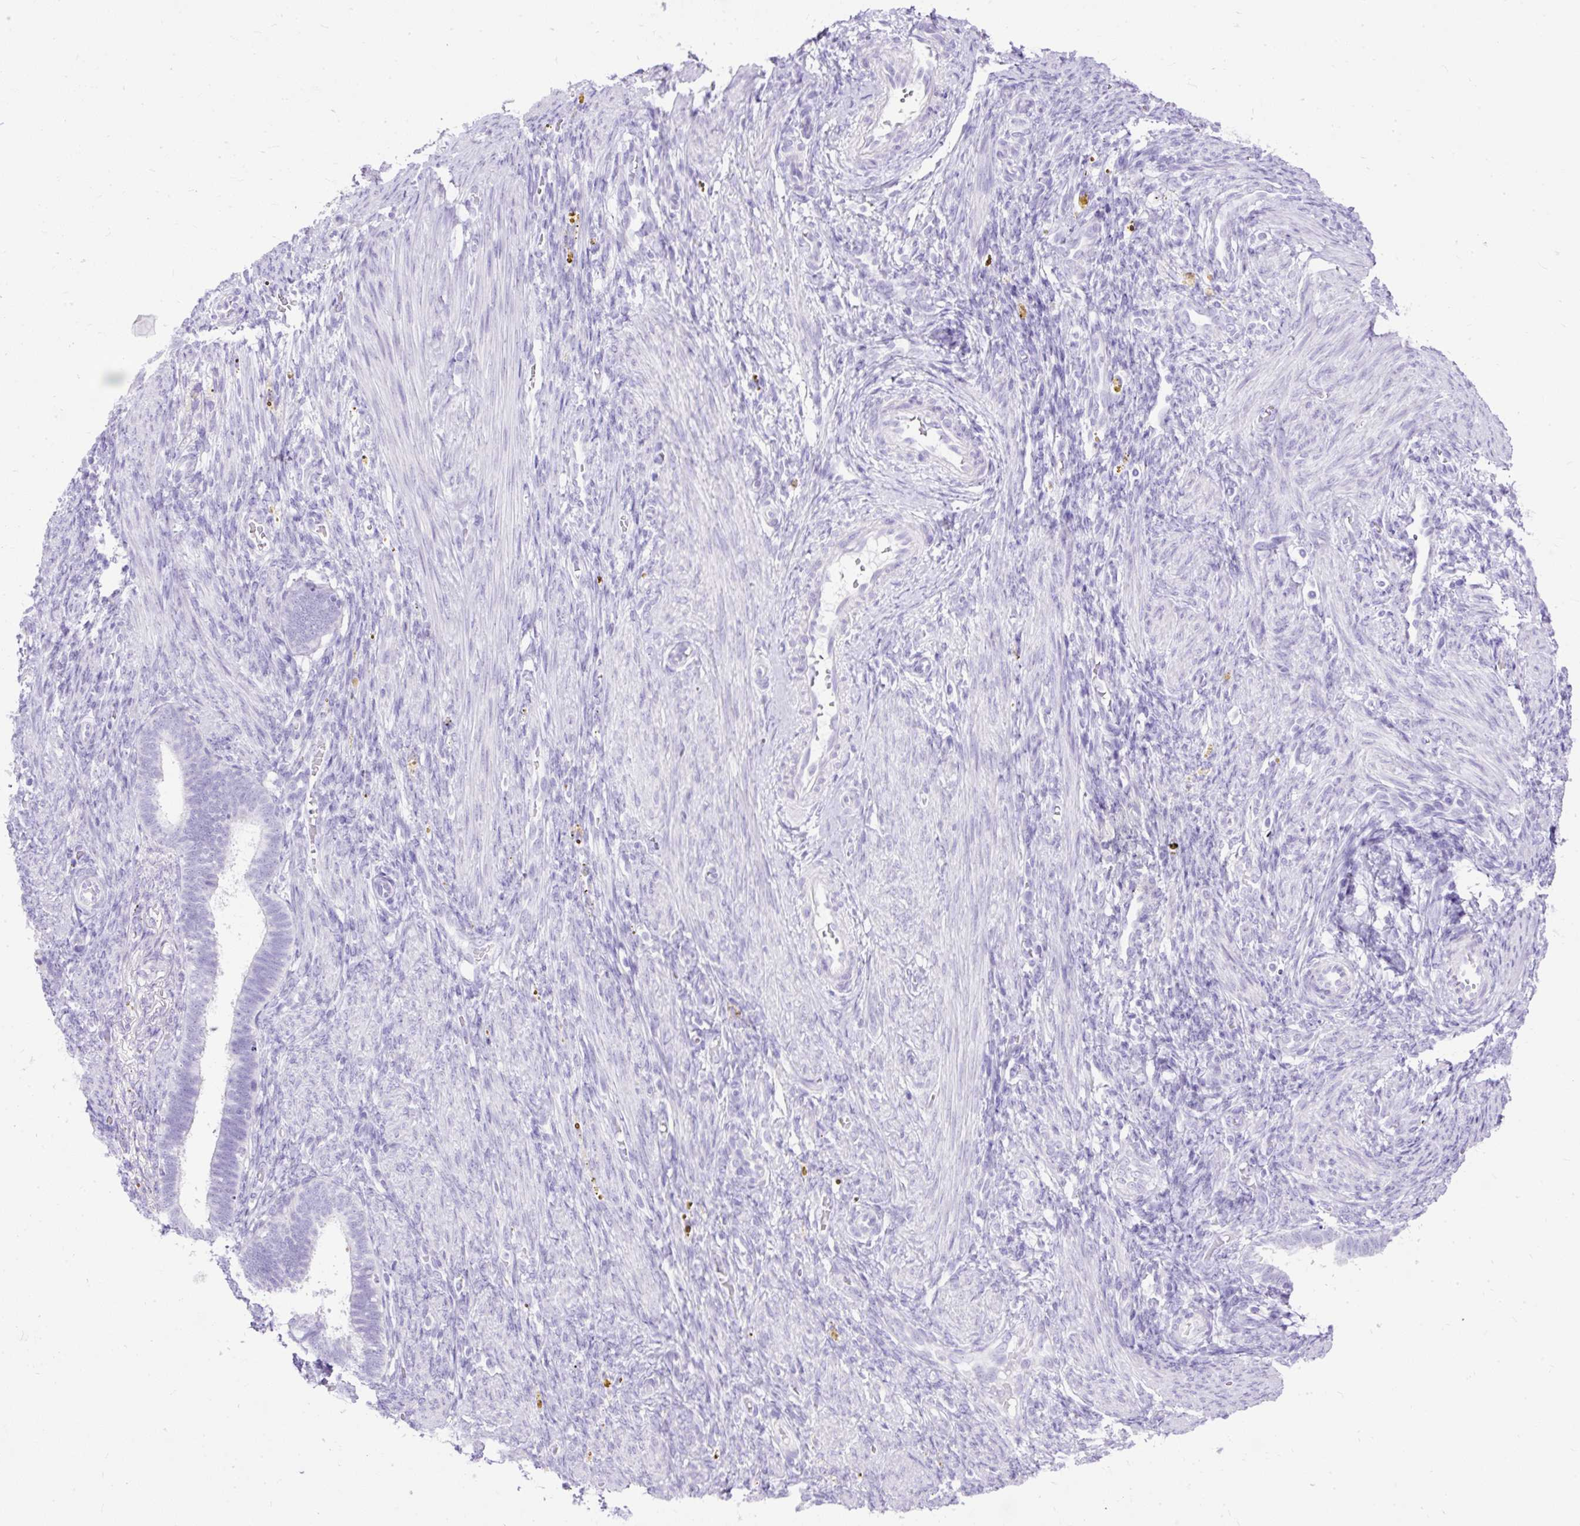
{"staining": {"intensity": "negative", "quantity": "none", "location": "none"}, "tissue": "endometrium", "cell_type": "Cells in endometrial stroma", "image_type": "normal", "snomed": [{"axis": "morphology", "description": "Normal tissue, NOS"}, {"axis": "topography", "description": "Endometrium"}], "caption": "High power microscopy micrograph of an immunohistochemistry image of unremarkable endometrium, revealing no significant positivity in cells in endometrial stroma.", "gene": "HEY1", "patient": {"sex": "female", "age": 34}}